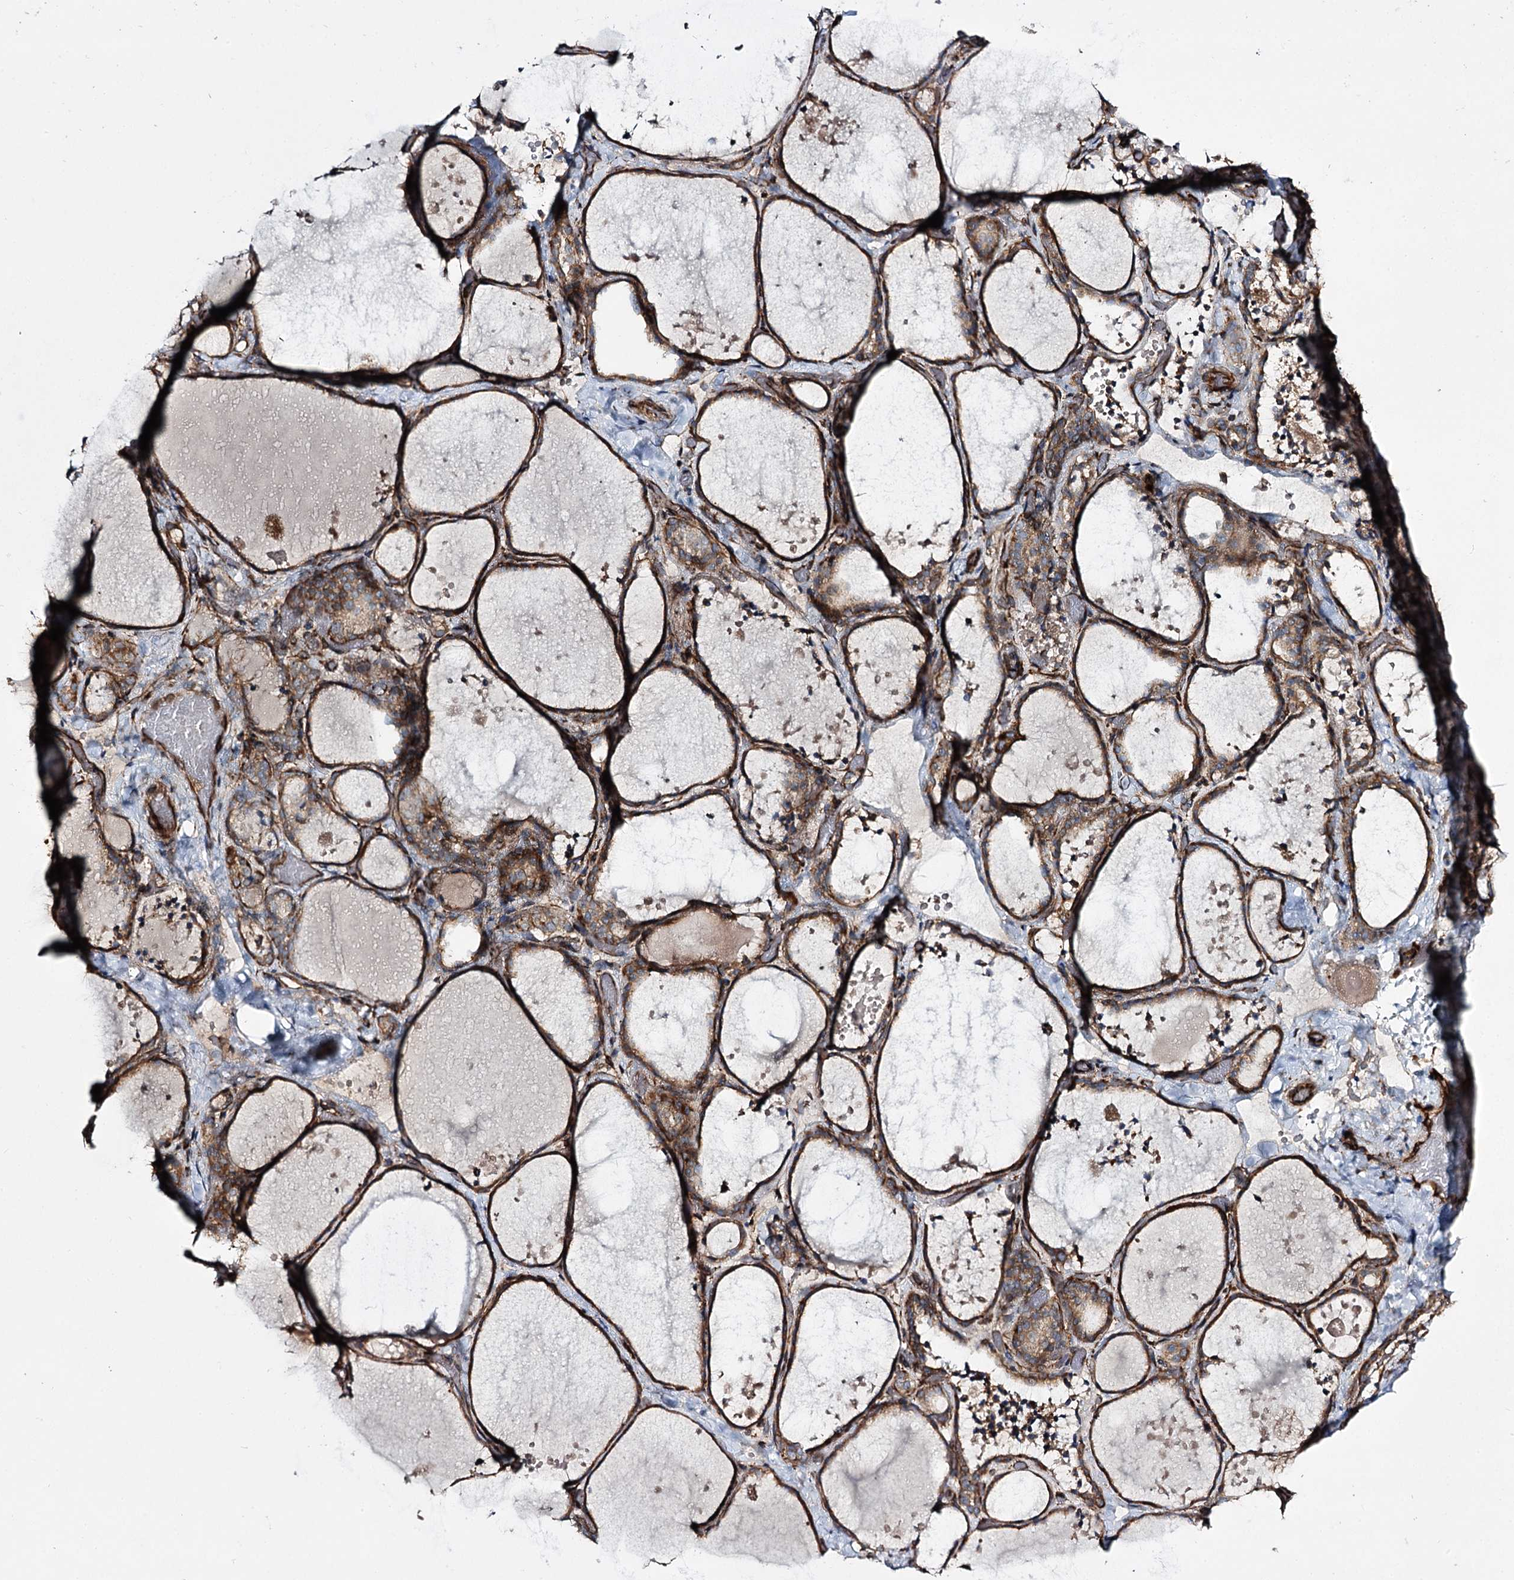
{"staining": {"intensity": "moderate", "quantity": ">75%", "location": "cytoplasmic/membranous"}, "tissue": "thyroid gland", "cell_type": "Glandular cells", "image_type": "normal", "snomed": [{"axis": "morphology", "description": "Normal tissue, NOS"}, {"axis": "topography", "description": "Thyroid gland"}], "caption": "Thyroid gland stained with DAB (3,3'-diaminobenzidine) IHC shows medium levels of moderate cytoplasmic/membranous positivity in about >75% of glandular cells. Using DAB (brown) and hematoxylin (blue) stains, captured at high magnification using brightfield microscopy.", "gene": "DPEP2", "patient": {"sex": "female", "age": 44}}